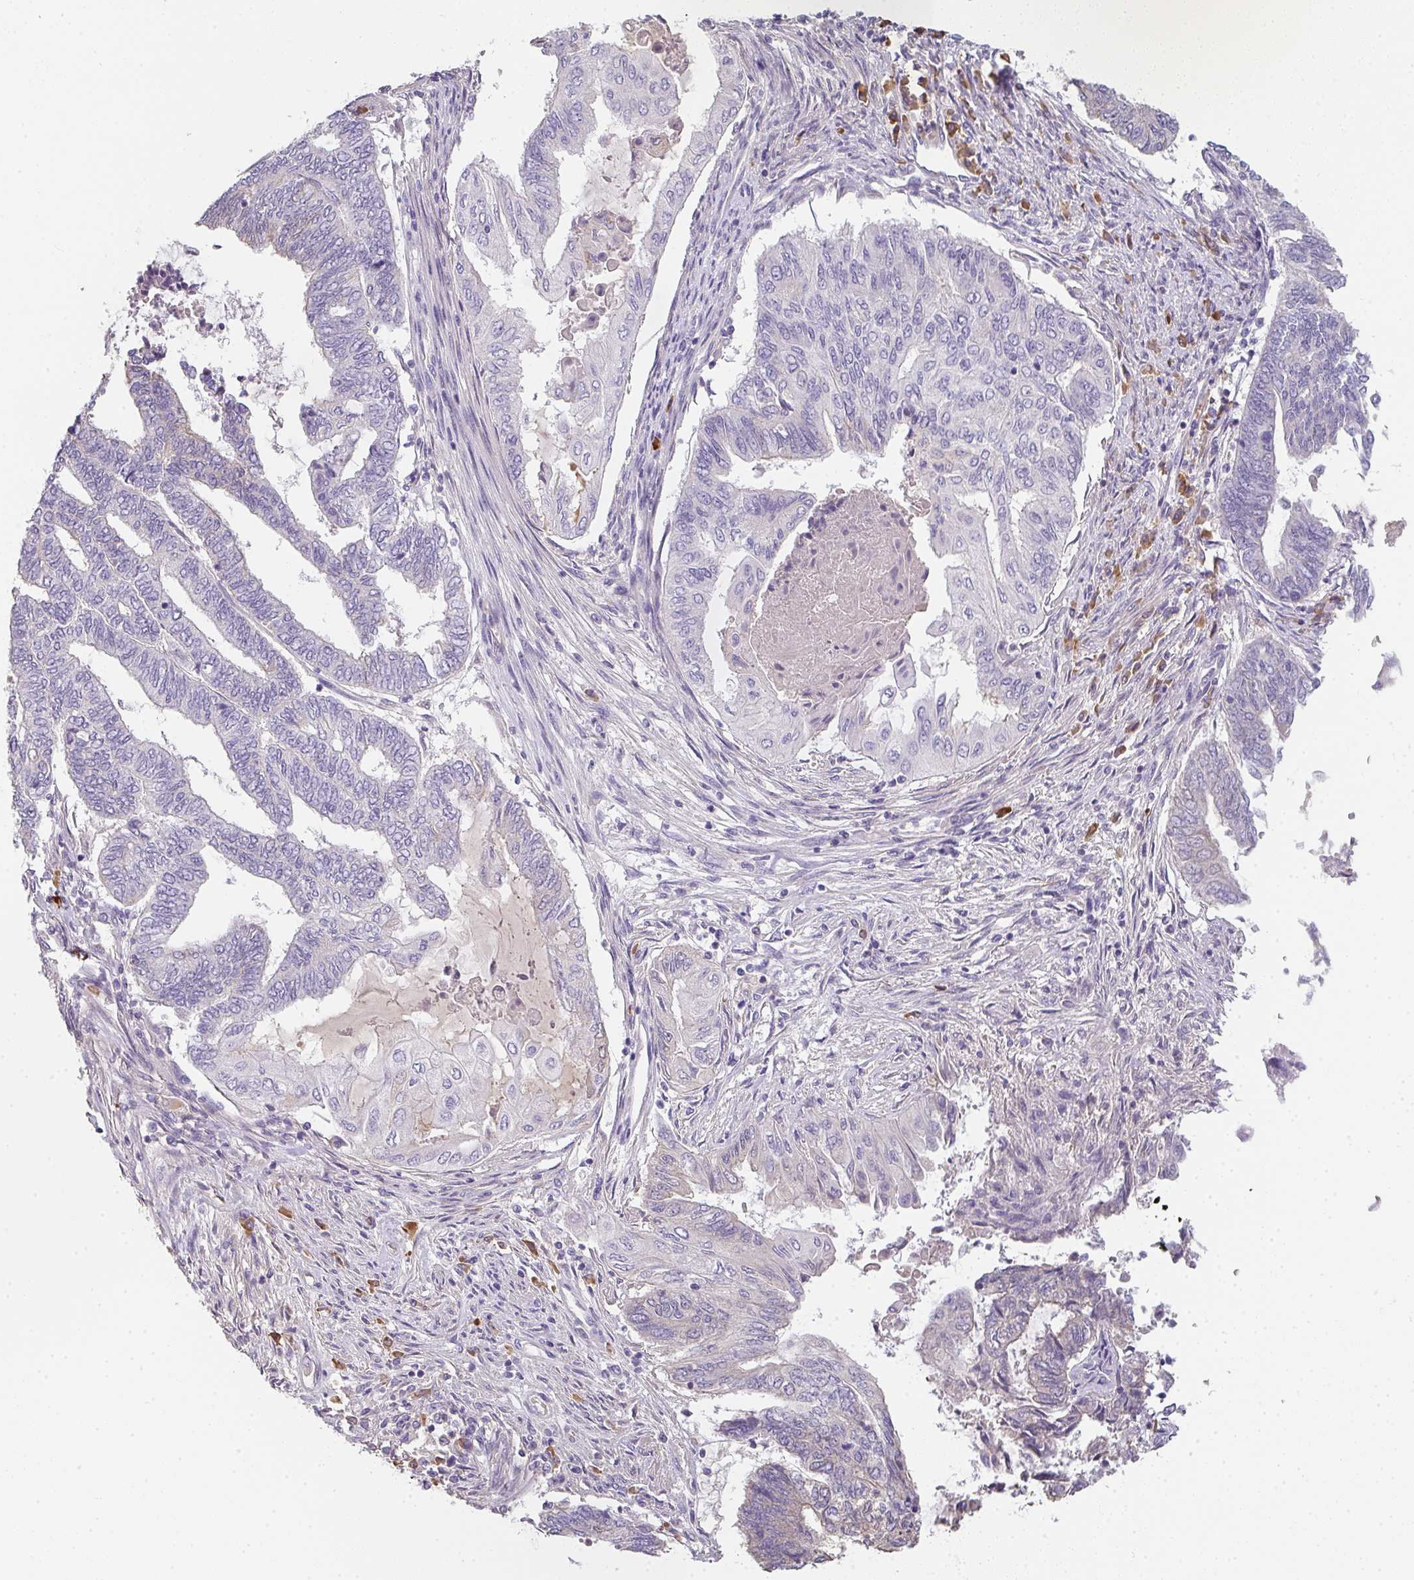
{"staining": {"intensity": "negative", "quantity": "none", "location": "none"}, "tissue": "endometrial cancer", "cell_type": "Tumor cells", "image_type": "cancer", "snomed": [{"axis": "morphology", "description": "Adenocarcinoma, NOS"}, {"axis": "topography", "description": "Uterus"}, {"axis": "topography", "description": "Endometrium"}], "caption": "Tumor cells show no significant positivity in endometrial cancer (adenocarcinoma). (DAB (3,3'-diaminobenzidine) immunohistochemistry (IHC) visualized using brightfield microscopy, high magnification).", "gene": "ZNF215", "patient": {"sex": "female", "age": 70}}